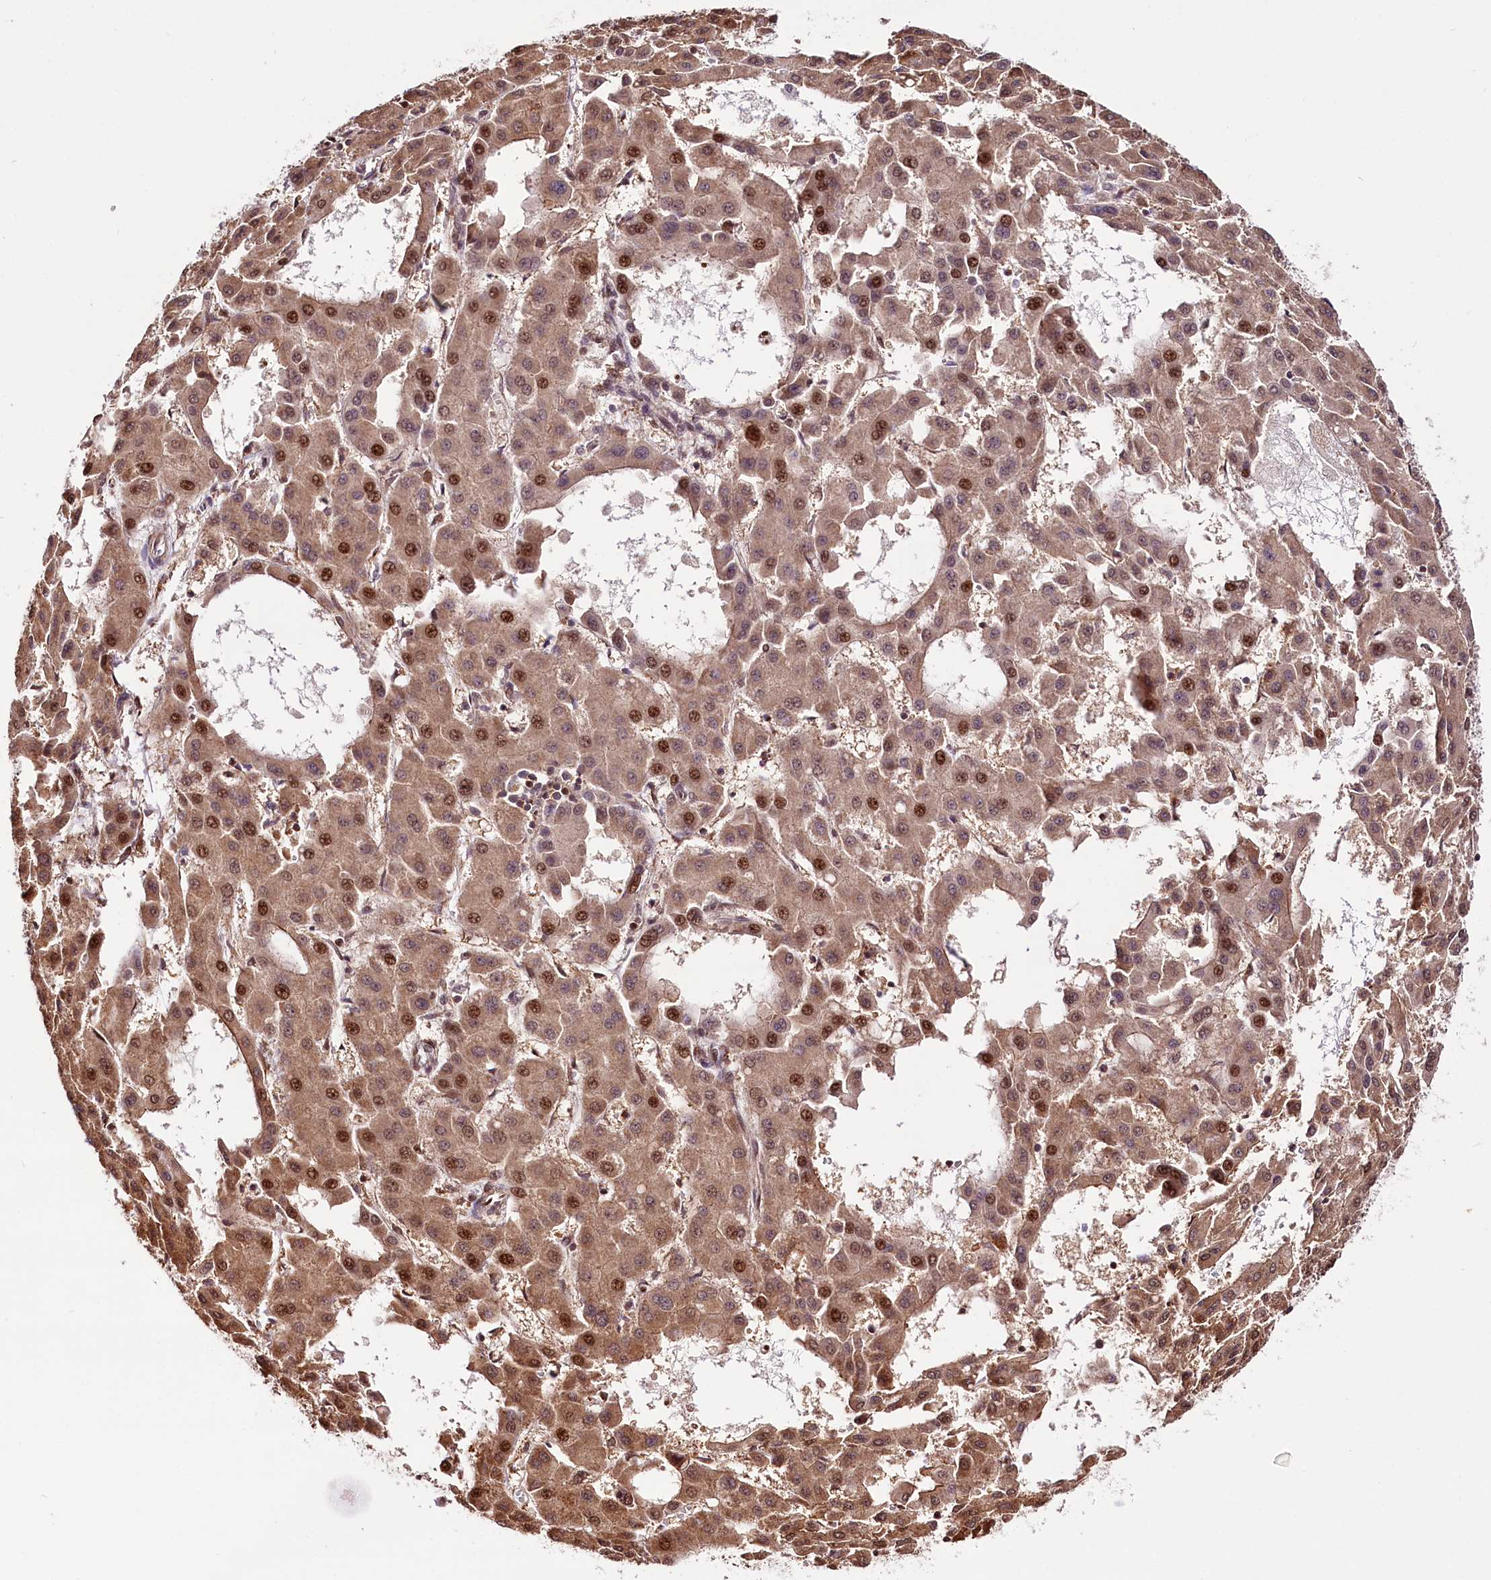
{"staining": {"intensity": "moderate", "quantity": ">75%", "location": "cytoplasmic/membranous,nuclear"}, "tissue": "liver cancer", "cell_type": "Tumor cells", "image_type": "cancer", "snomed": [{"axis": "morphology", "description": "Carcinoma, Hepatocellular, NOS"}, {"axis": "topography", "description": "Liver"}], "caption": "Protein expression analysis of human liver cancer (hepatocellular carcinoma) reveals moderate cytoplasmic/membranous and nuclear positivity in approximately >75% of tumor cells. The protein is shown in brown color, while the nuclei are stained blue.", "gene": "CUTC", "patient": {"sex": "male", "age": 47}}